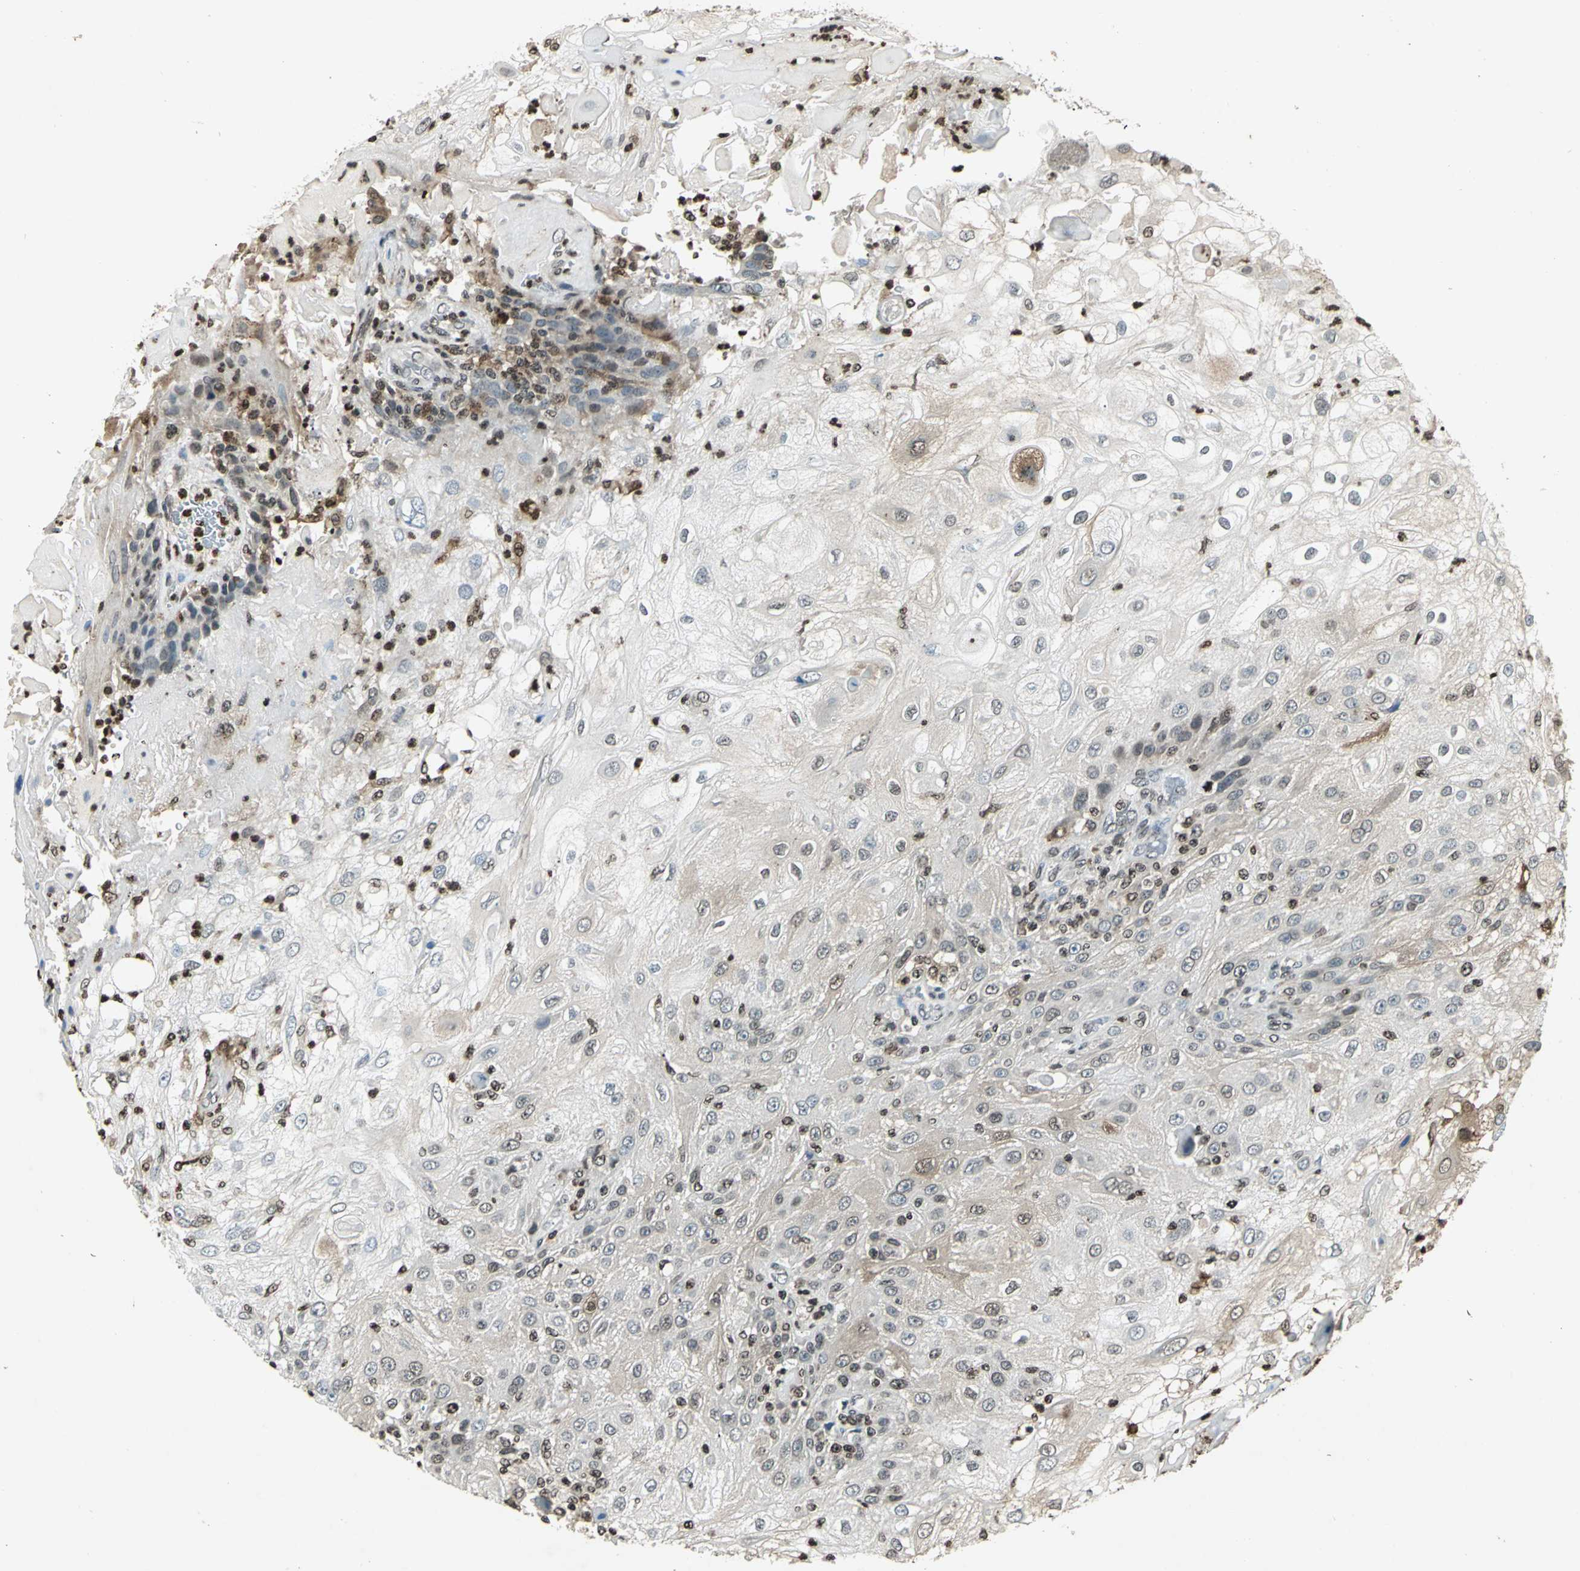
{"staining": {"intensity": "moderate", "quantity": "25%-75%", "location": "cytoplasmic/membranous"}, "tissue": "skin cancer", "cell_type": "Tumor cells", "image_type": "cancer", "snomed": [{"axis": "morphology", "description": "Normal tissue, NOS"}, {"axis": "morphology", "description": "Squamous cell carcinoma, NOS"}, {"axis": "topography", "description": "Skin"}], "caption": "Immunohistochemistry (DAB (3,3'-diaminobenzidine)) staining of skin squamous cell carcinoma displays moderate cytoplasmic/membranous protein positivity in about 25%-75% of tumor cells.", "gene": "LGALS3", "patient": {"sex": "female", "age": 83}}